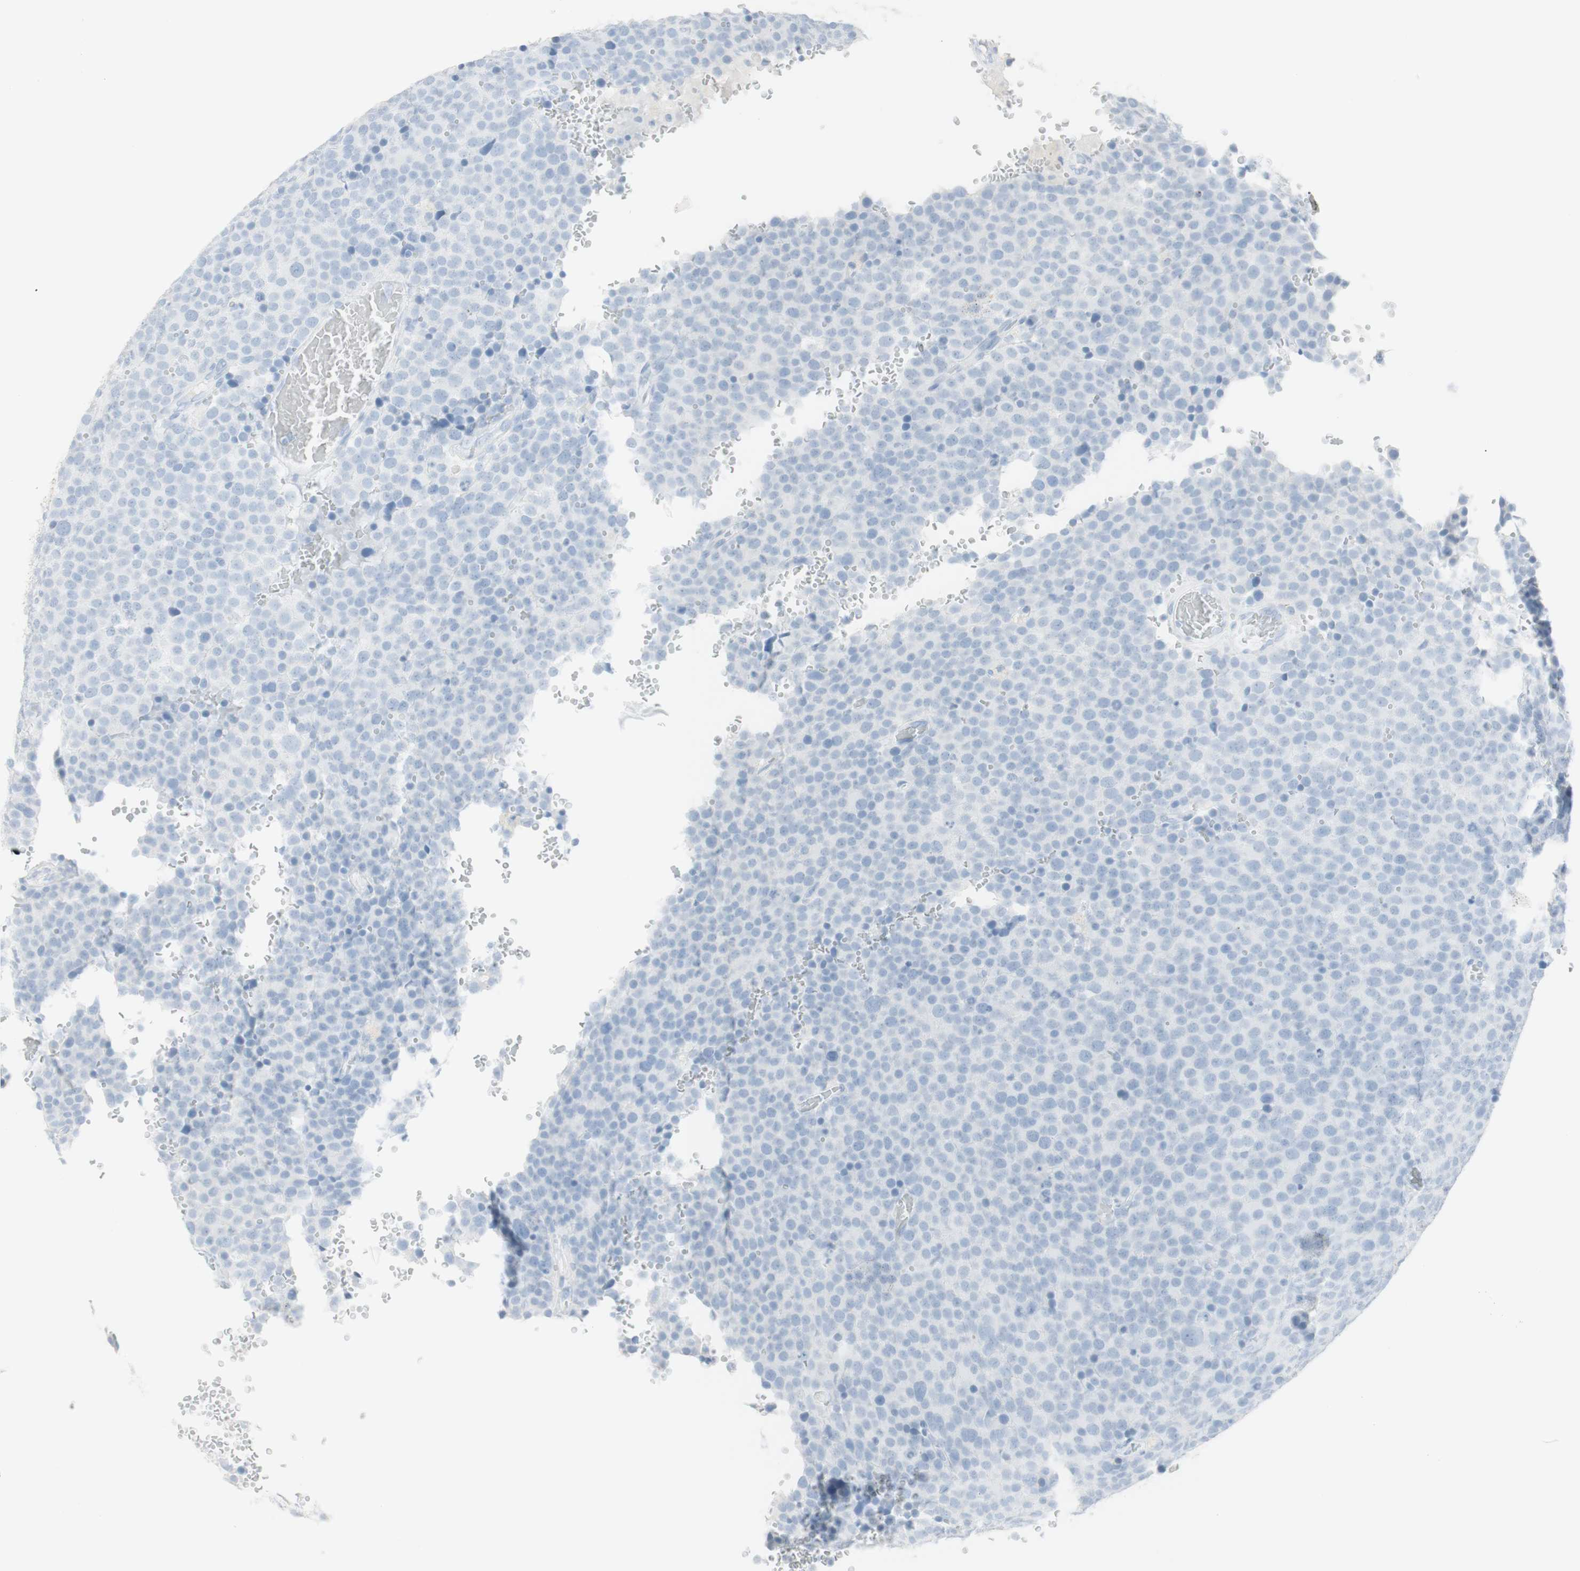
{"staining": {"intensity": "negative", "quantity": "none", "location": "none"}, "tissue": "testis cancer", "cell_type": "Tumor cells", "image_type": "cancer", "snomed": [{"axis": "morphology", "description": "Seminoma, NOS"}, {"axis": "topography", "description": "Testis"}], "caption": "Tumor cells are negative for brown protein staining in testis seminoma. (Brightfield microscopy of DAB (3,3'-diaminobenzidine) immunohistochemistry at high magnification).", "gene": "NAPSA", "patient": {"sex": "male", "age": 71}}